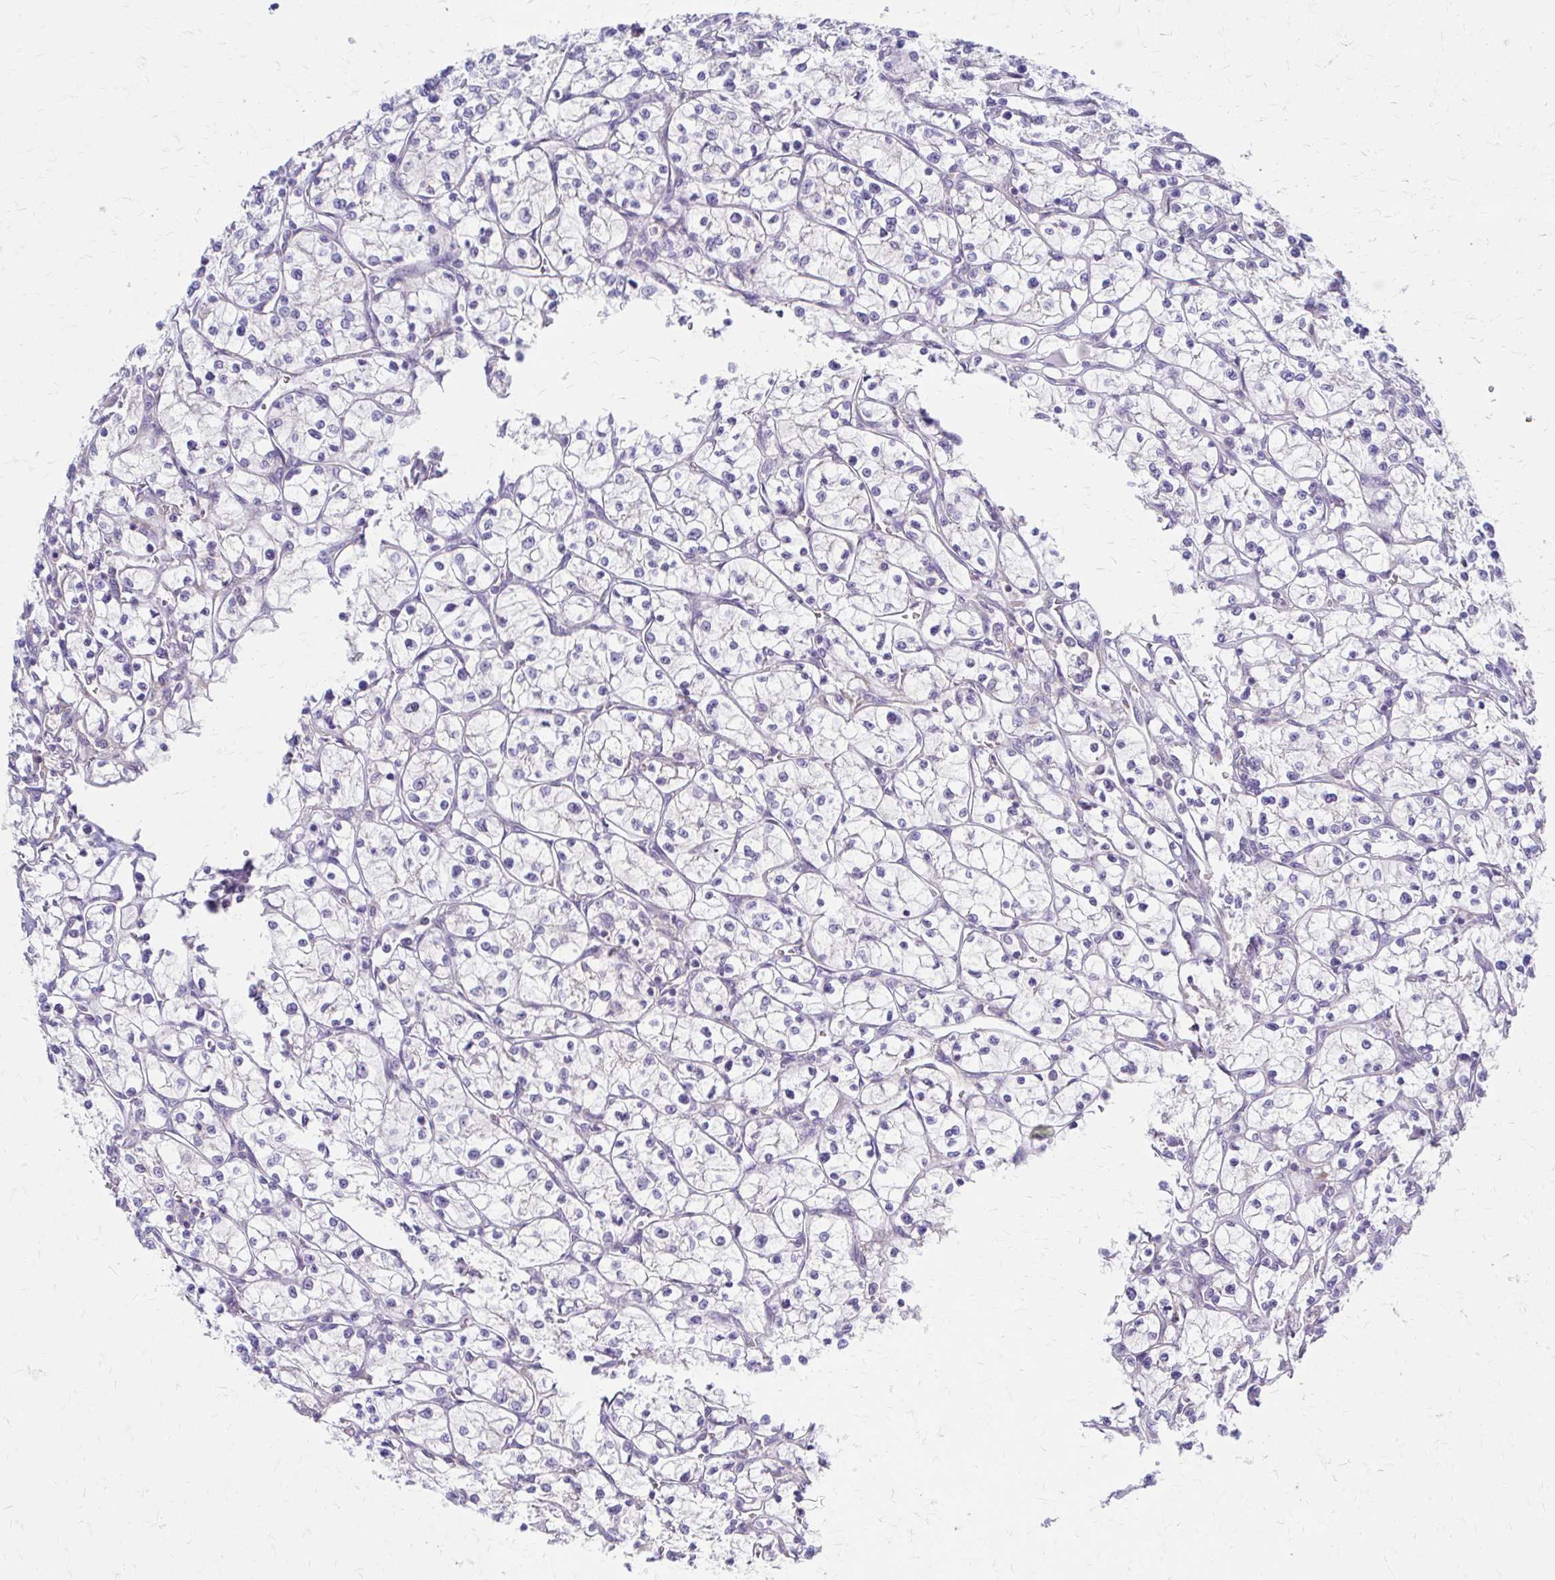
{"staining": {"intensity": "negative", "quantity": "none", "location": "none"}, "tissue": "renal cancer", "cell_type": "Tumor cells", "image_type": "cancer", "snomed": [{"axis": "morphology", "description": "Adenocarcinoma, NOS"}, {"axis": "topography", "description": "Kidney"}], "caption": "Human renal adenocarcinoma stained for a protein using immunohistochemistry exhibits no positivity in tumor cells.", "gene": "RPL27A", "patient": {"sex": "female", "age": 64}}